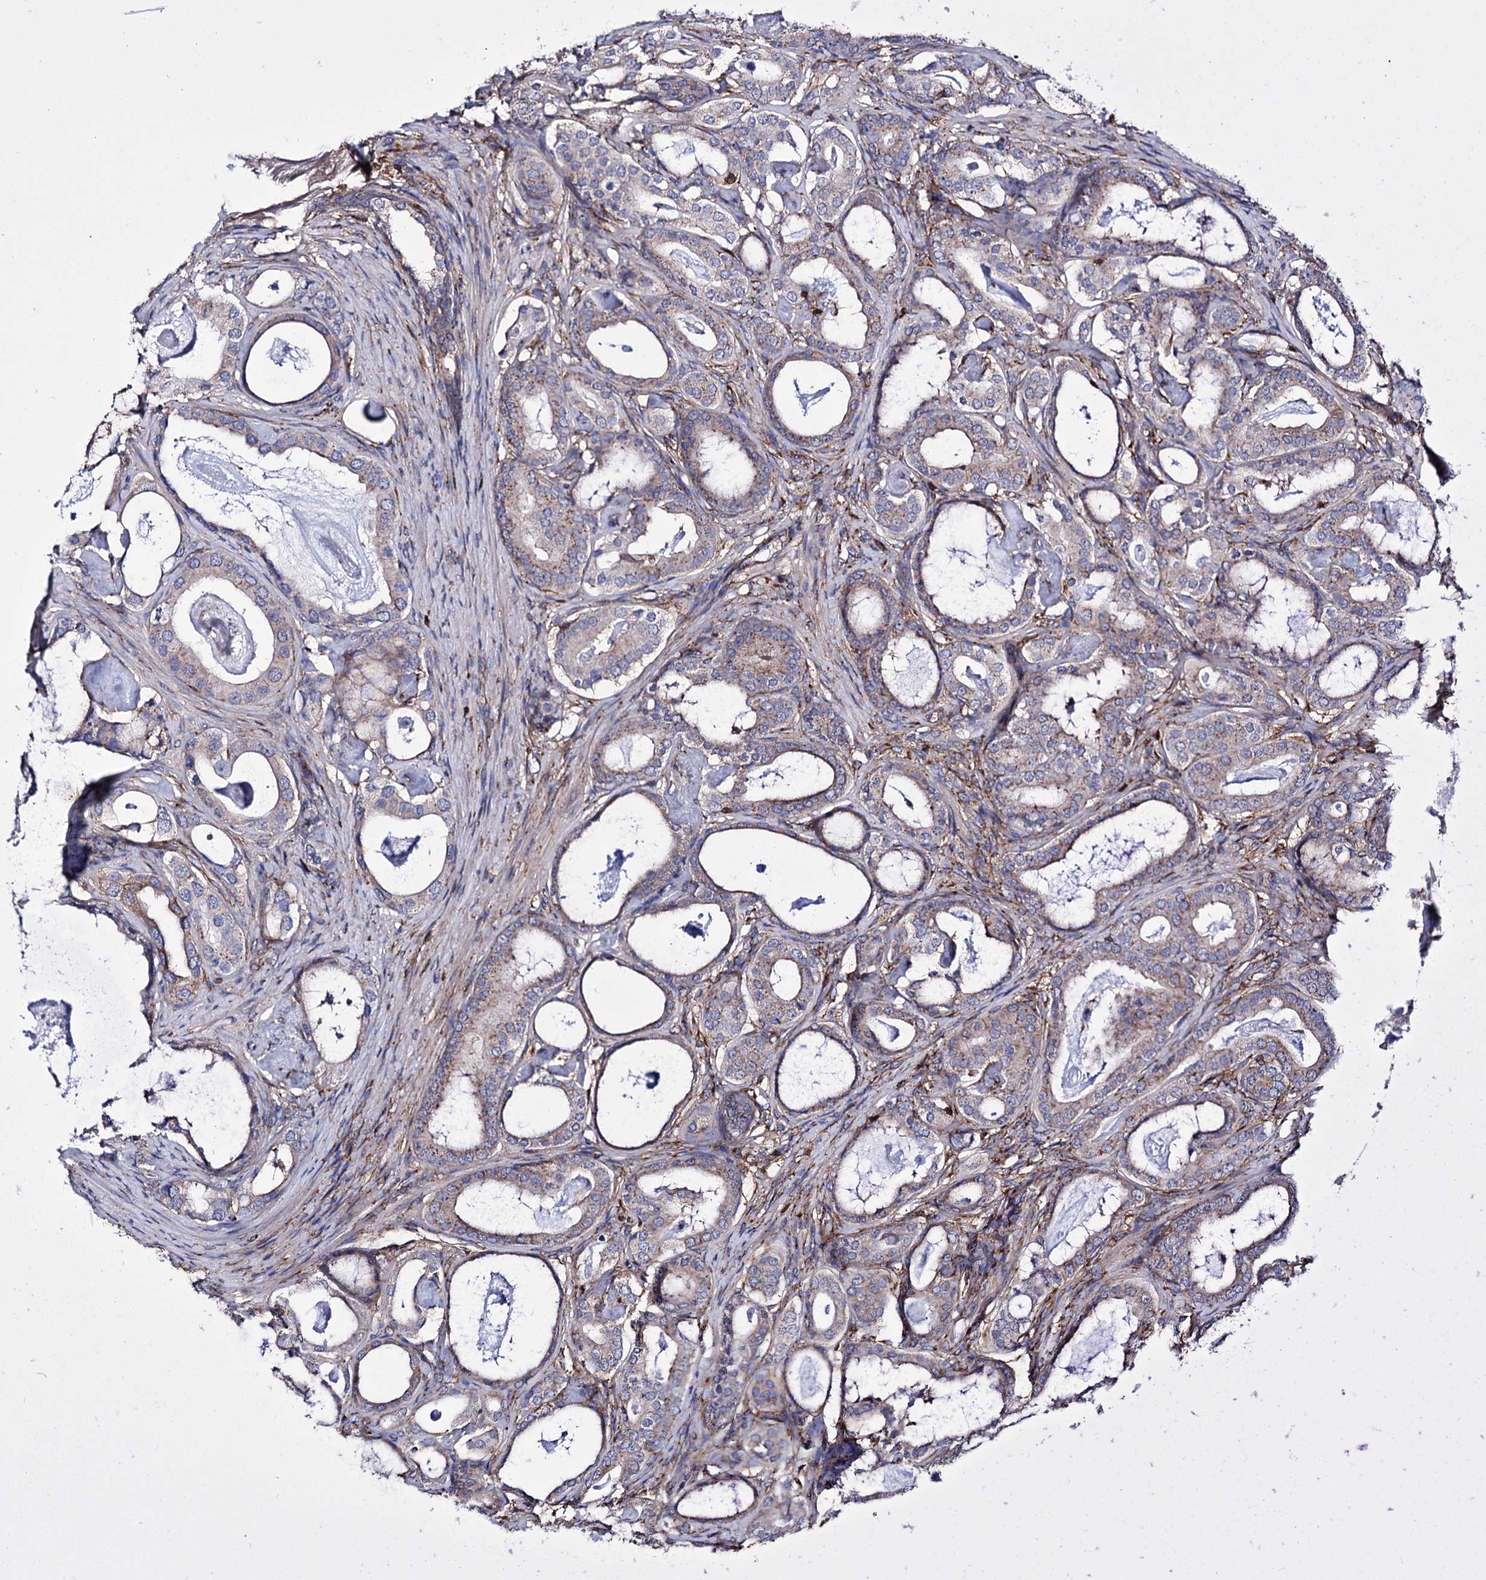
{"staining": {"intensity": "weak", "quantity": "25%-75%", "location": "cytoplasmic/membranous"}, "tissue": "prostate cancer", "cell_type": "Tumor cells", "image_type": "cancer", "snomed": [{"axis": "morphology", "description": "Adenocarcinoma, Low grade"}, {"axis": "topography", "description": "Prostate"}], "caption": "IHC micrograph of neoplastic tissue: prostate adenocarcinoma (low-grade) stained using immunohistochemistry (IHC) reveals low levels of weak protein expression localized specifically in the cytoplasmic/membranous of tumor cells, appearing as a cytoplasmic/membranous brown color.", "gene": "DEF6", "patient": {"sex": "male", "age": 71}}